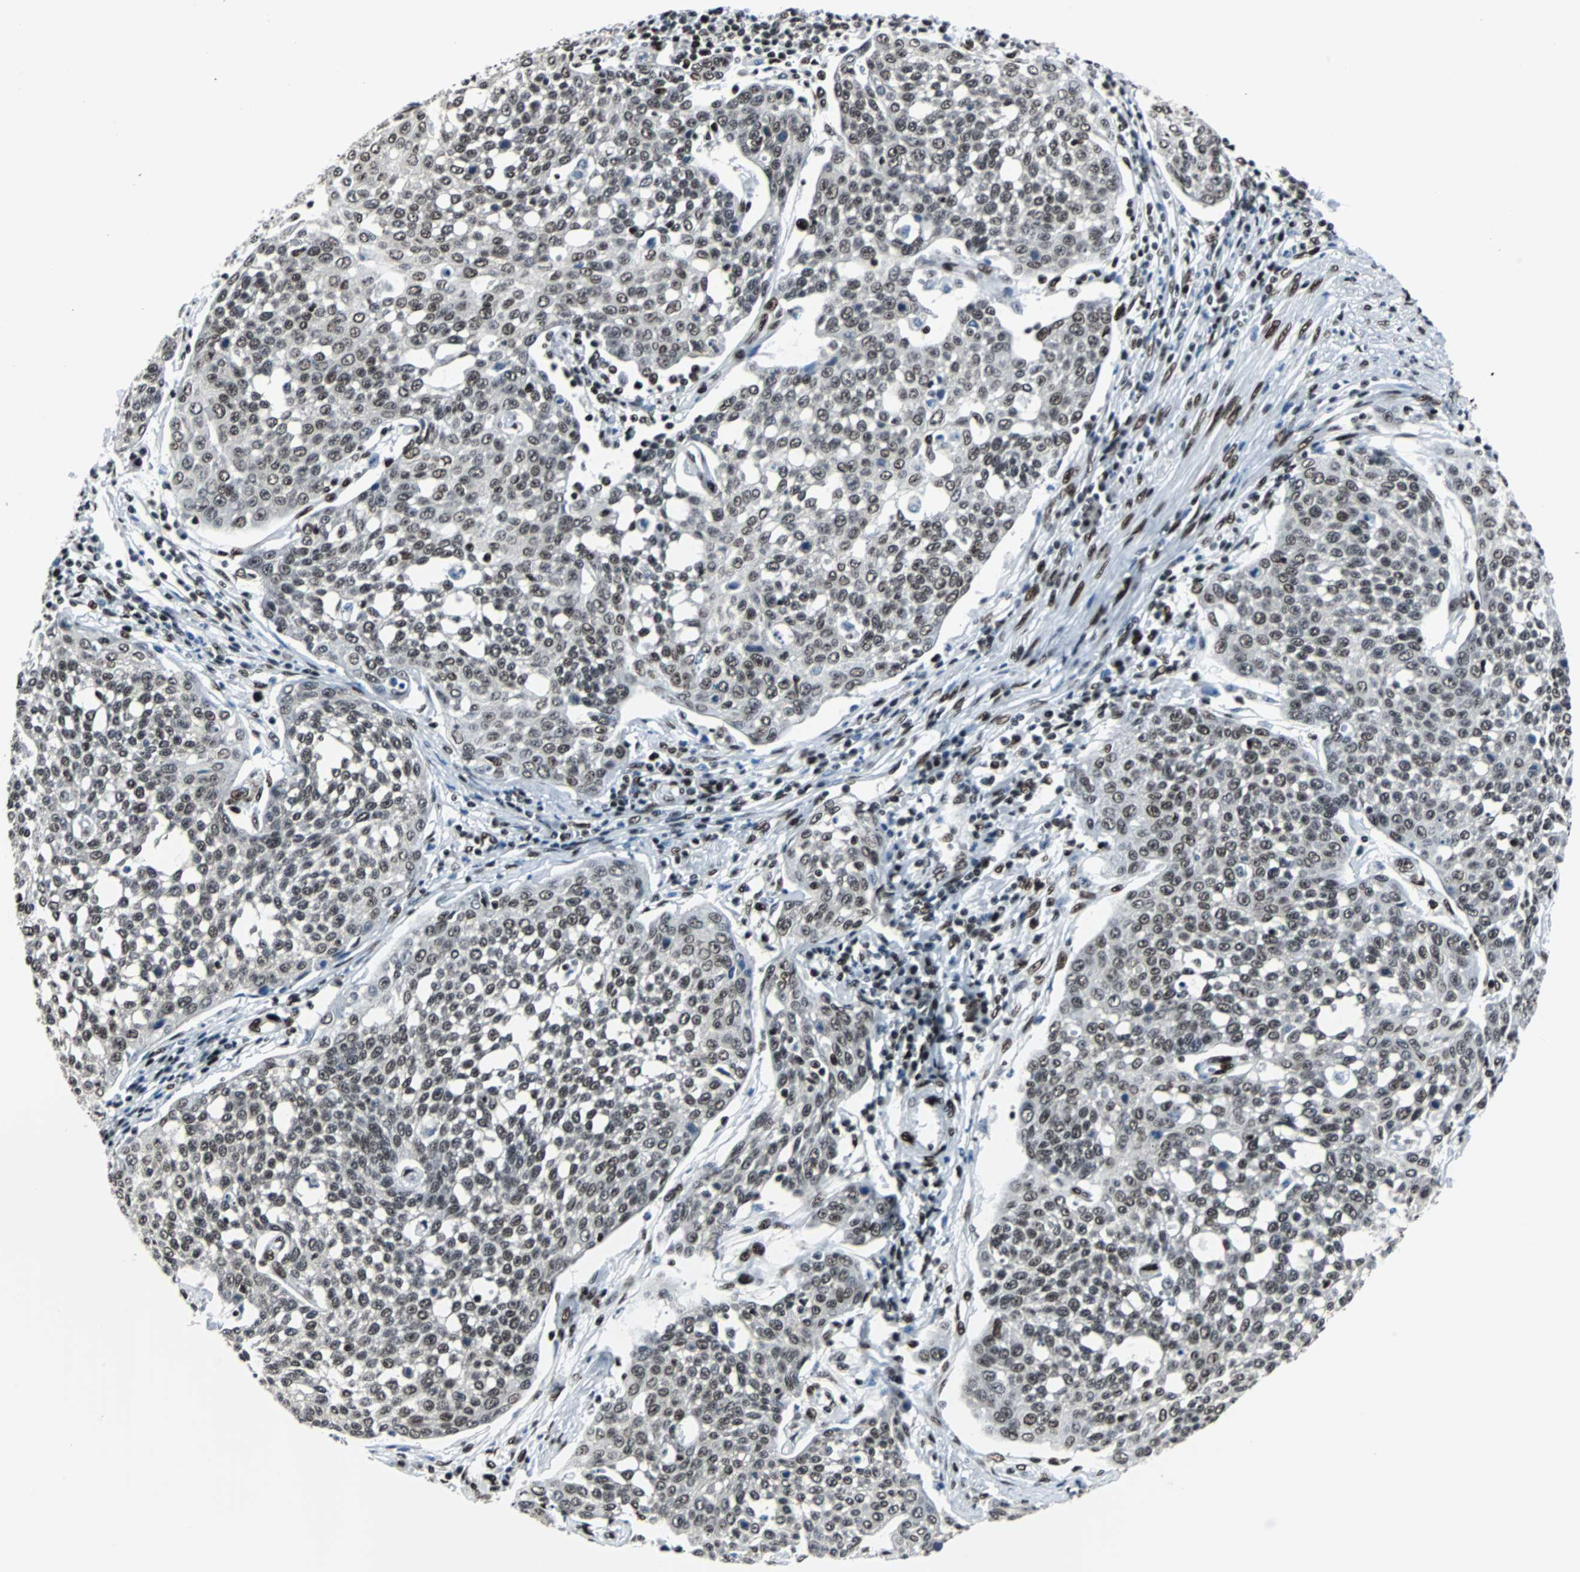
{"staining": {"intensity": "moderate", "quantity": ">75%", "location": "nuclear"}, "tissue": "cervical cancer", "cell_type": "Tumor cells", "image_type": "cancer", "snomed": [{"axis": "morphology", "description": "Squamous cell carcinoma, NOS"}, {"axis": "topography", "description": "Cervix"}], "caption": "Protein analysis of cervical cancer (squamous cell carcinoma) tissue shows moderate nuclear expression in about >75% of tumor cells.", "gene": "MEF2D", "patient": {"sex": "female", "age": 34}}